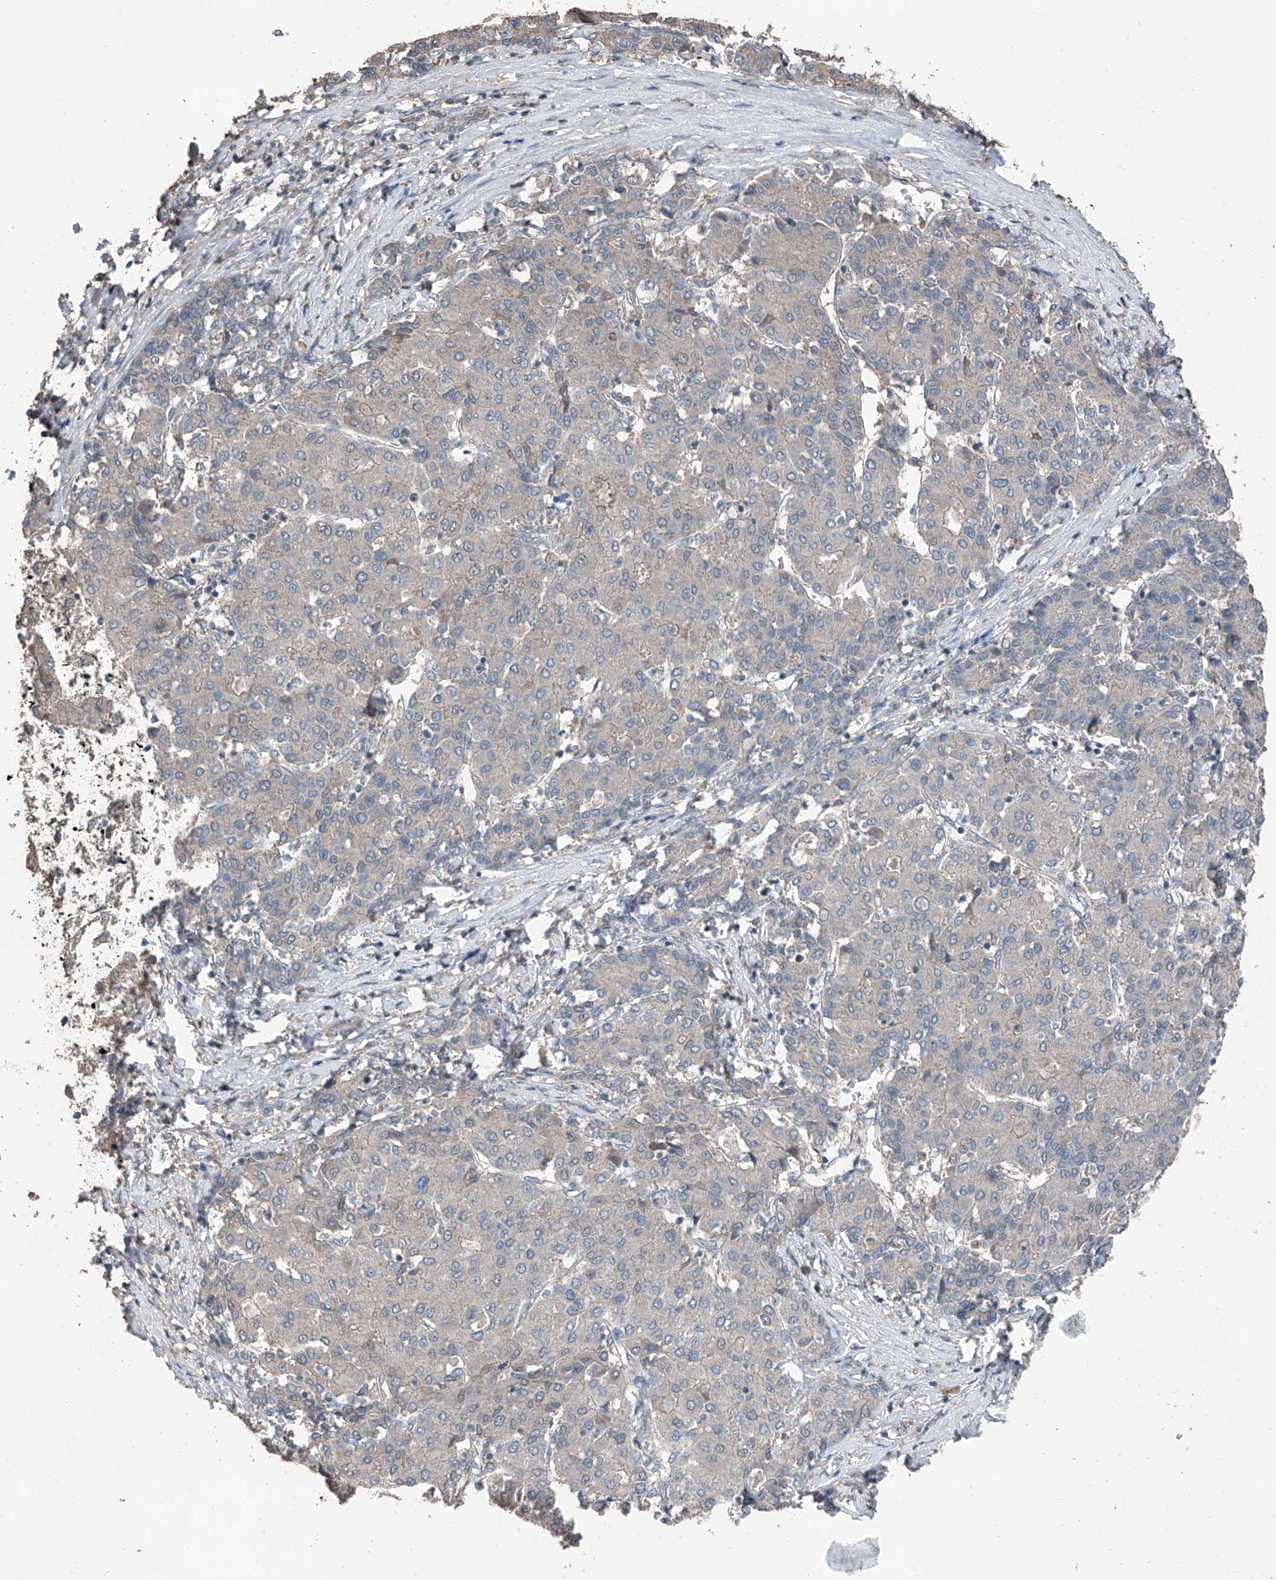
{"staining": {"intensity": "negative", "quantity": "none", "location": "none"}, "tissue": "liver cancer", "cell_type": "Tumor cells", "image_type": "cancer", "snomed": [{"axis": "morphology", "description": "Carcinoma, Hepatocellular, NOS"}, {"axis": "topography", "description": "Liver"}], "caption": "IHC histopathology image of human liver cancer stained for a protein (brown), which exhibits no positivity in tumor cells. (DAB immunohistochemistry (IHC) visualized using brightfield microscopy, high magnification).", "gene": "MAMLD1", "patient": {"sex": "male", "age": 65}}